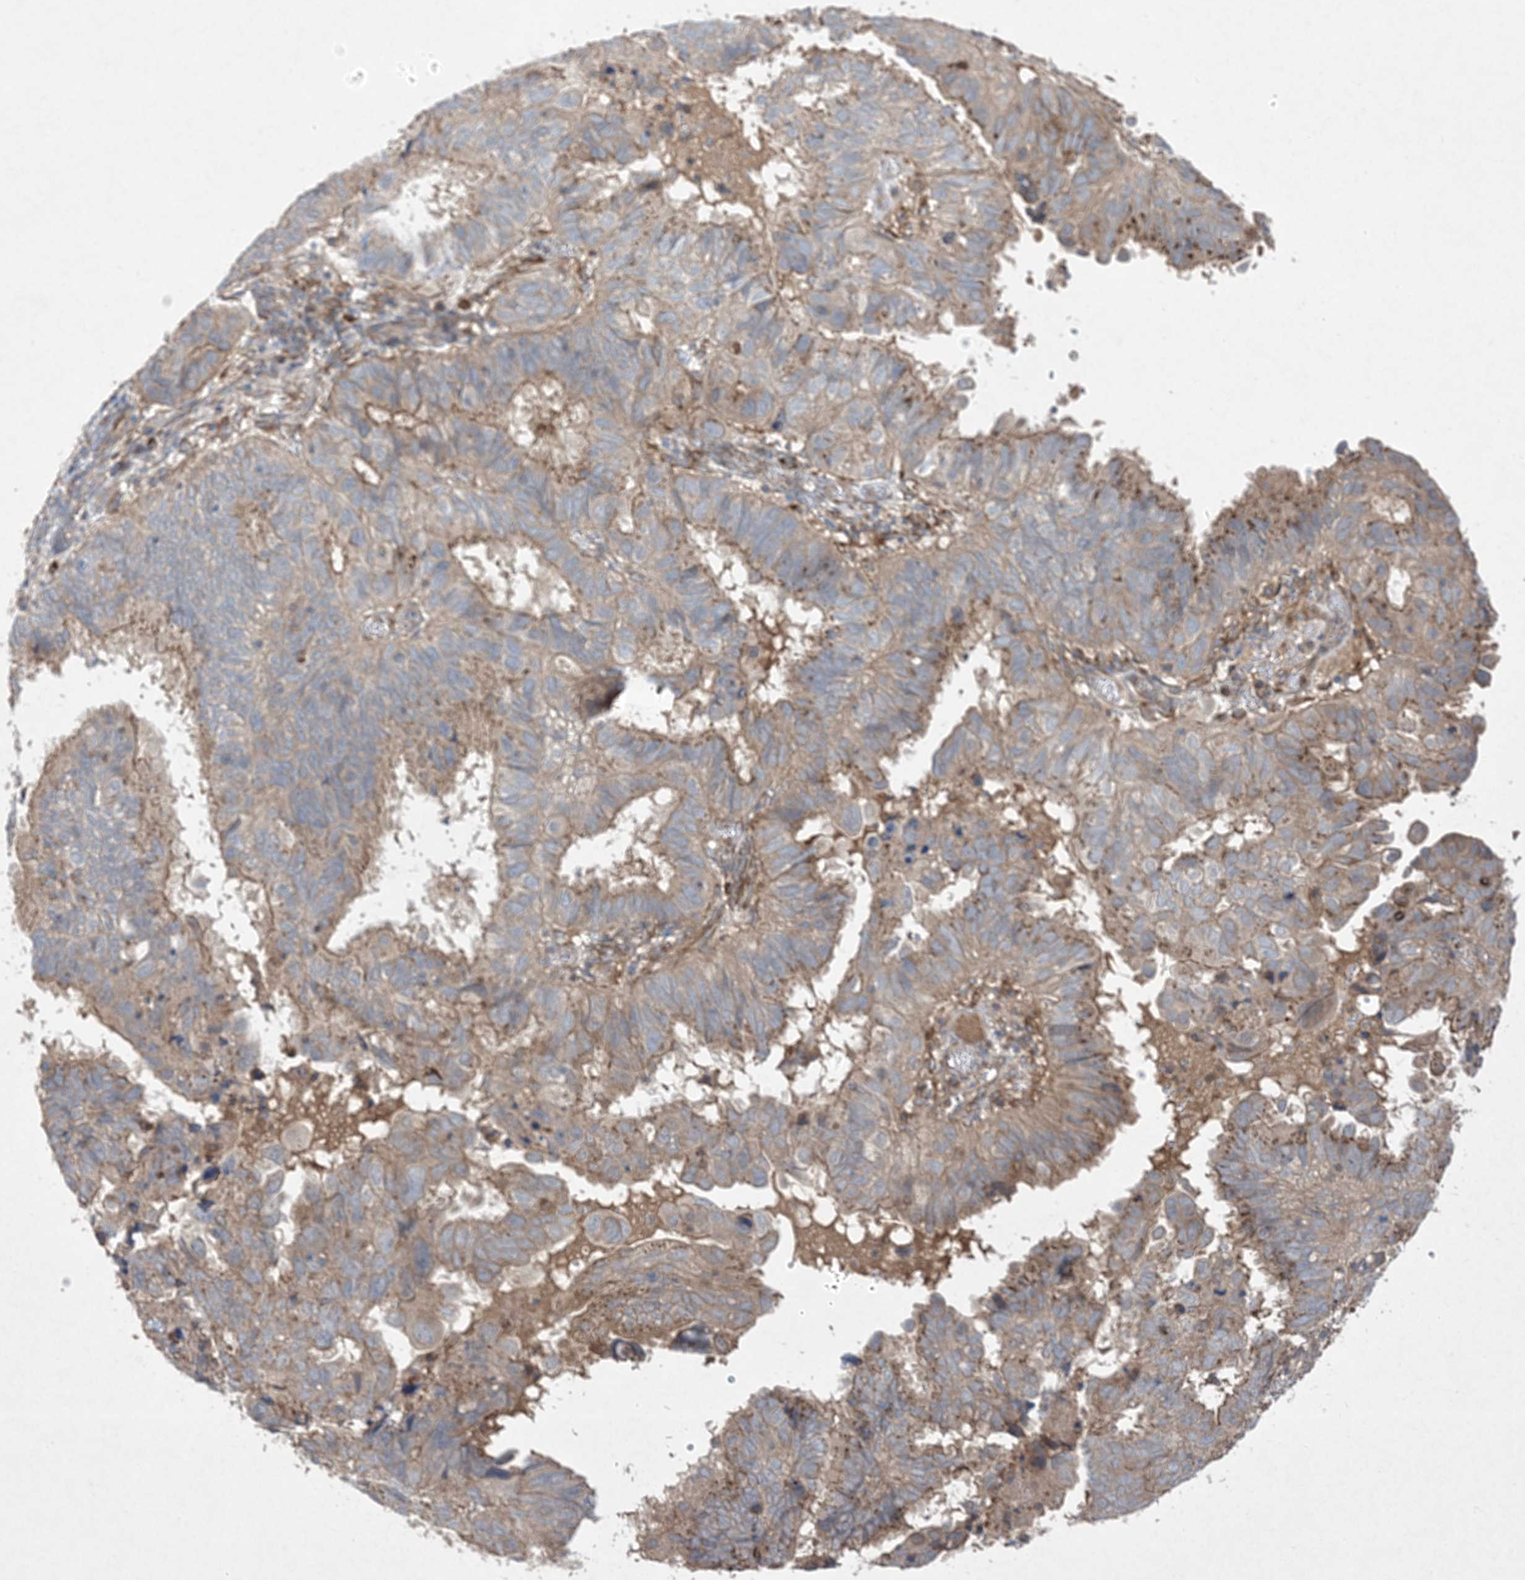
{"staining": {"intensity": "weak", "quantity": "25%-75%", "location": "cytoplasmic/membranous"}, "tissue": "endometrial cancer", "cell_type": "Tumor cells", "image_type": "cancer", "snomed": [{"axis": "morphology", "description": "Adenocarcinoma, NOS"}, {"axis": "topography", "description": "Uterus"}], "caption": "Immunohistochemistry (IHC) of human endometrial cancer (adenocarcinoma) shows low levels of weak cytoplasmic/membranous expression in about 25%-75% of tumor cells. (IHC, brightfield microscopy, high magnification).", "gene": "MASP2", "patient": {"sex": "female", "age": 77}}